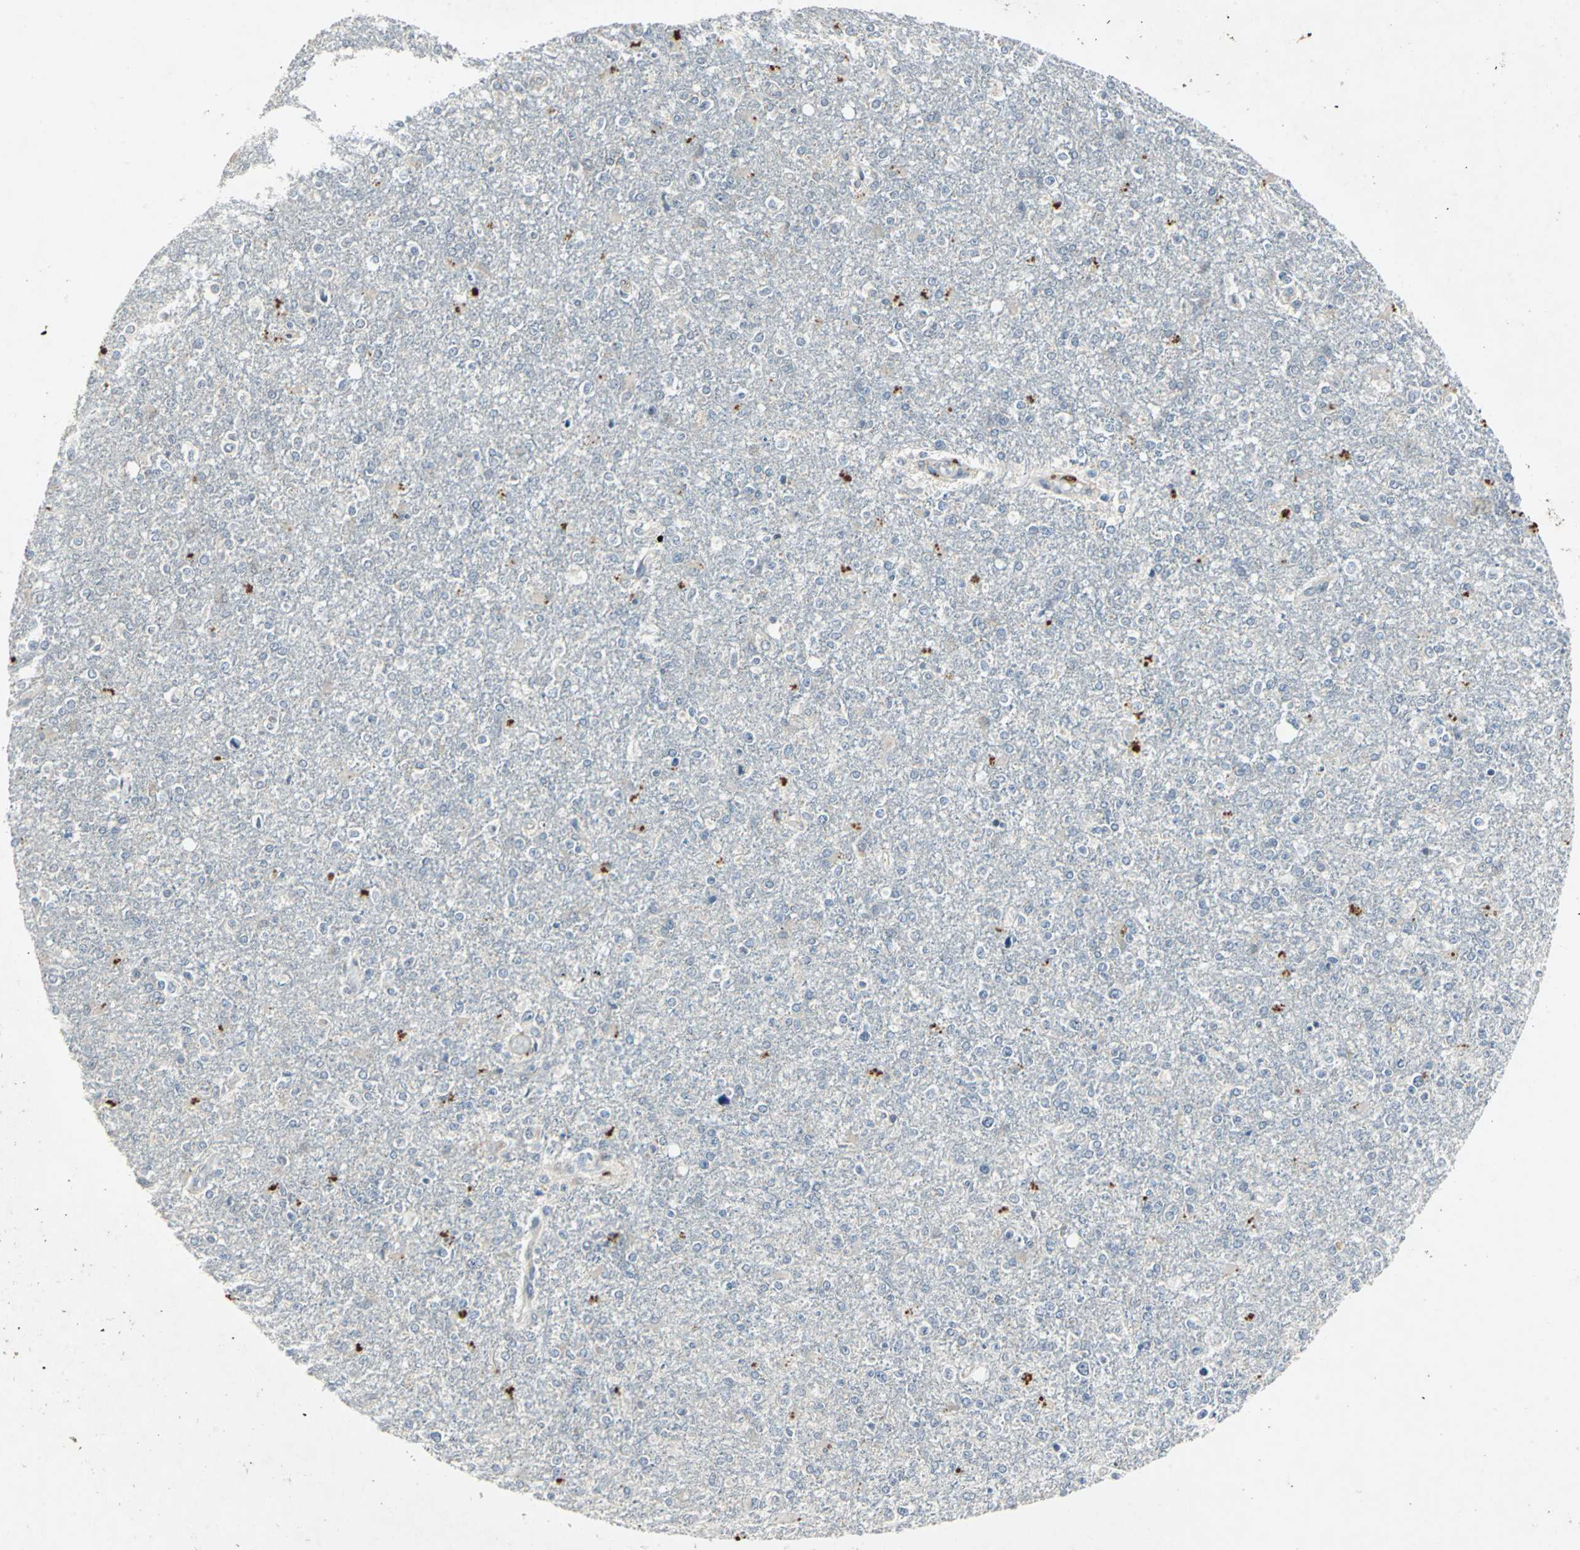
{"staining": {"intensity": "weak", "quantity": "<25%", "location": "cytoplasmic/membranous"}, "tissue": "glioma", "cell_type": "Tumor cells", "image_type": "cancer", "snomed": [{"axis": "morphology", "description": "Glioma, malignant, High grade"}, {"axis": "topography", "description": "Cerebral cortex"}], "caption": "This is a histopathology image of immunohistochemistry (IHC) staining of glioma, which shows no positivity in tumor cells.", "gene": "SLC2A13", "patient": {"sex": "male", "age": 76}}